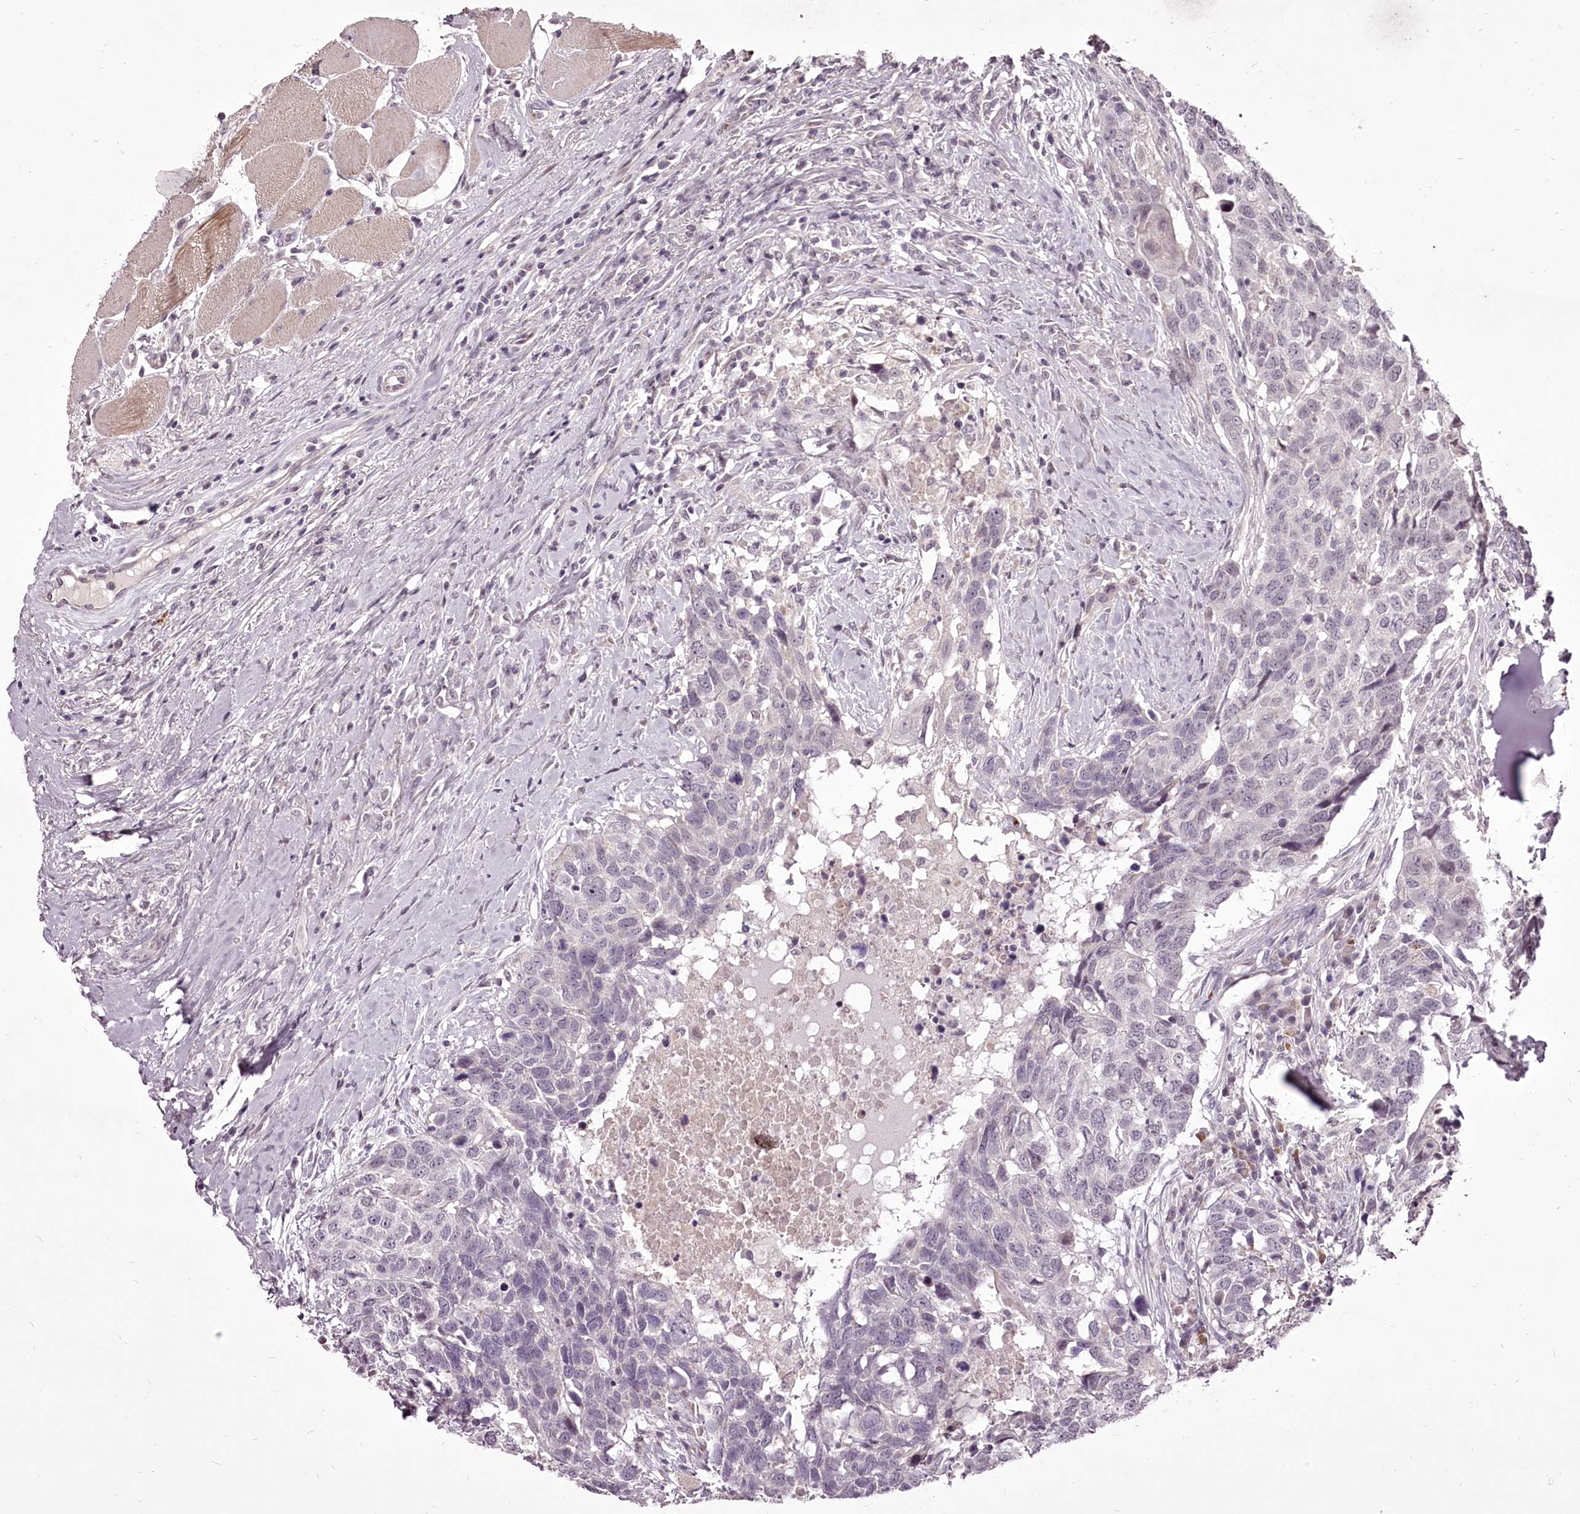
{"staining": {"intensity": "negative", "quantity": "none", "location": "none"}, "tissue": "head and neck cancer", "cell_type": "Tumor cells", "image_type": "cancer", "snomed": [{"axis": "morphology", "description": "Squamous cell carcinoma, NOS"}, {"axis": "topography", "description": "Head-Neck"}], "caption": "This is a histopathology image of immunohistochemistry (IHC) staining of head and neck squamous cell carcinoma, which shows no staining in tumor cells.", "gene": "ADRA1D", "patient": {"sex": "male", "age": 66}}